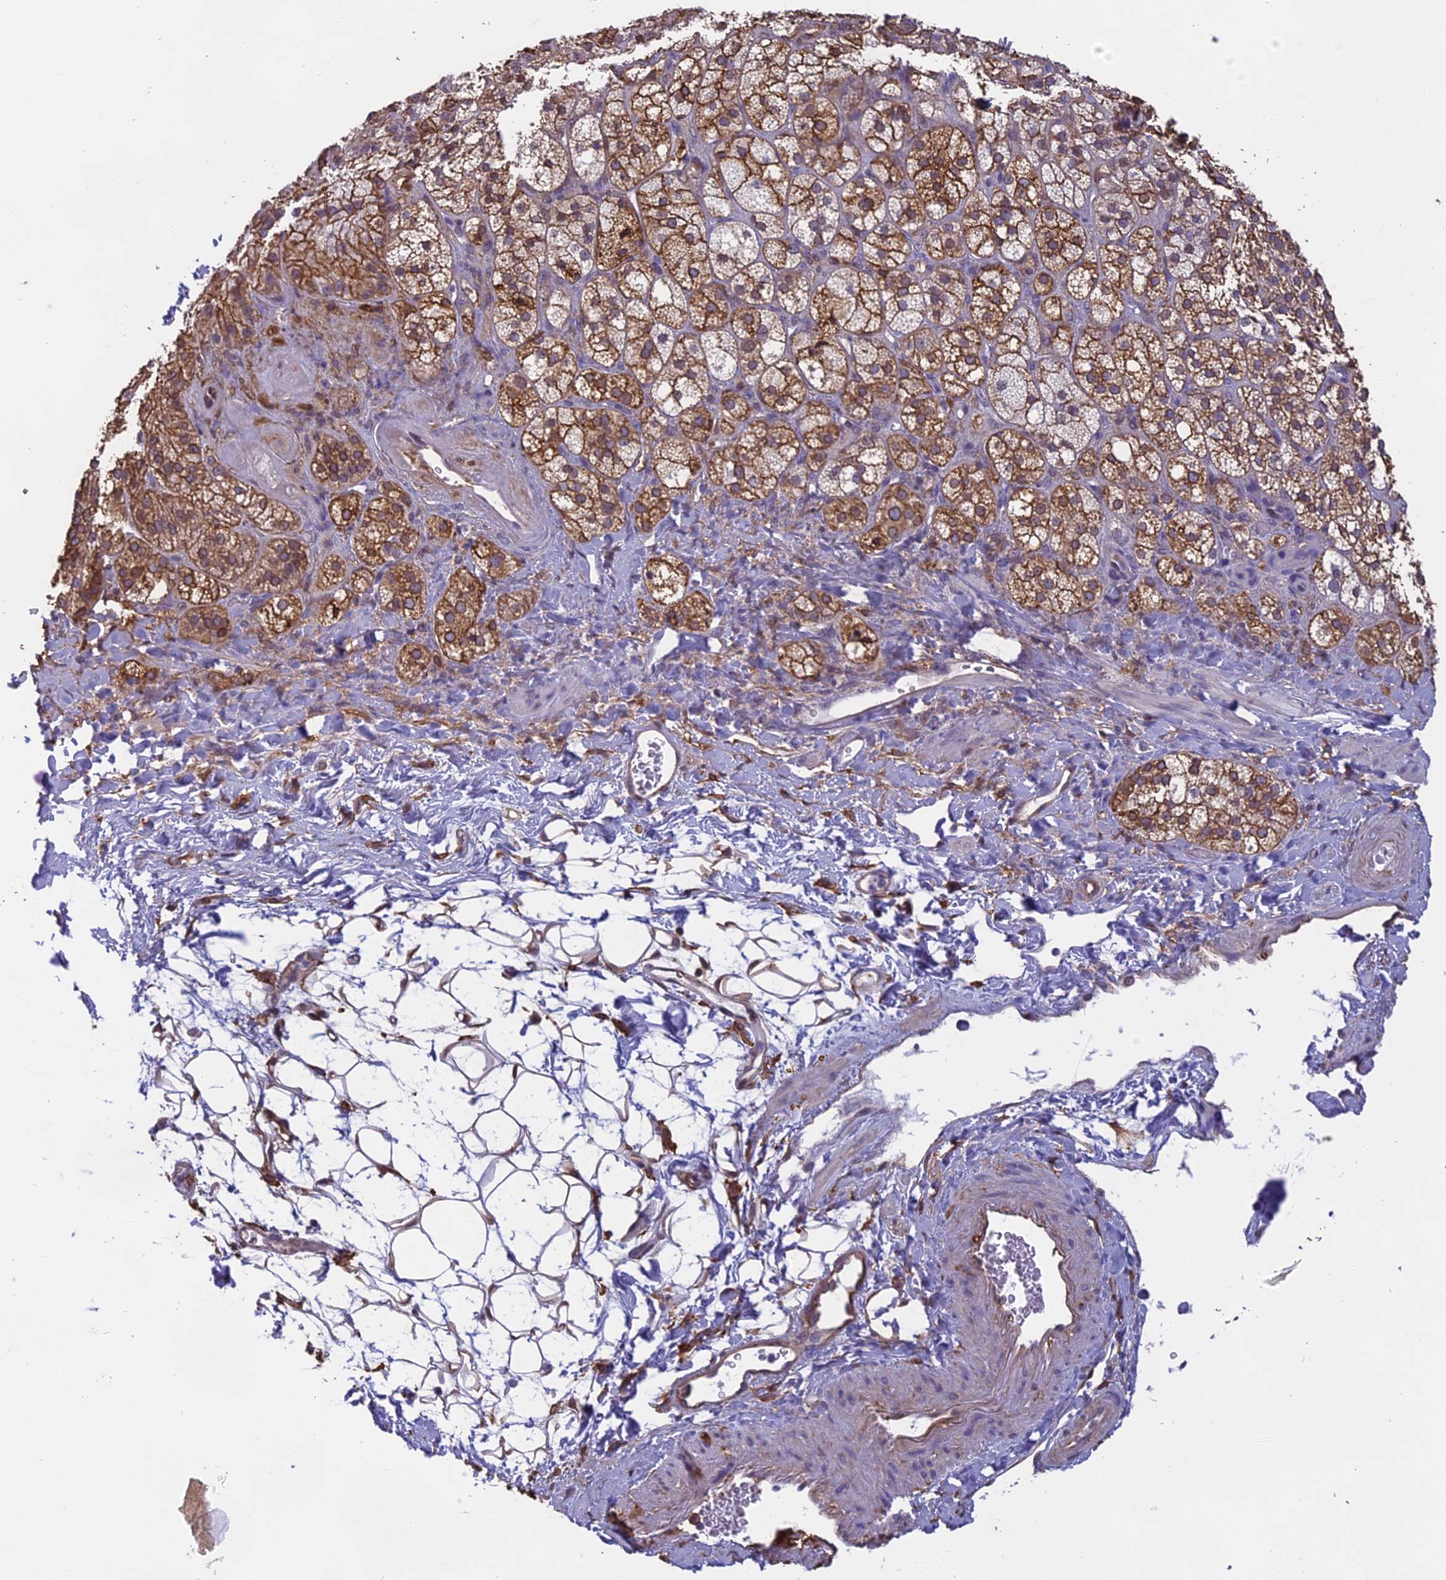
{"staining": {"intensity": "moderate", "quantity": ">75%", "location": "cytoplasmic/membranous"}, "tissue": "adrenal gland", "cell_type": "Glandular cells", "image_type": "normal", "snomed": [{"axis": "morphology", "description": "Normal tissue, NOS"}, {"axis": "topography", "description": "Adrenal gland"}], "caption": "Immunohistochemistry staining of normal adrenal gland, which displays medium levels of moderate cytoplasmic/membranous expression in about >75% of glandular cells indicating moderate cytoplasmic/membranous protein expression. The staining was performed using DAB (brown) for protein detection and nuclei were counterstained in hematoxylin (blue).", "gene": "TMEM255B", "patient": {"sex": "male", "age": 61}}